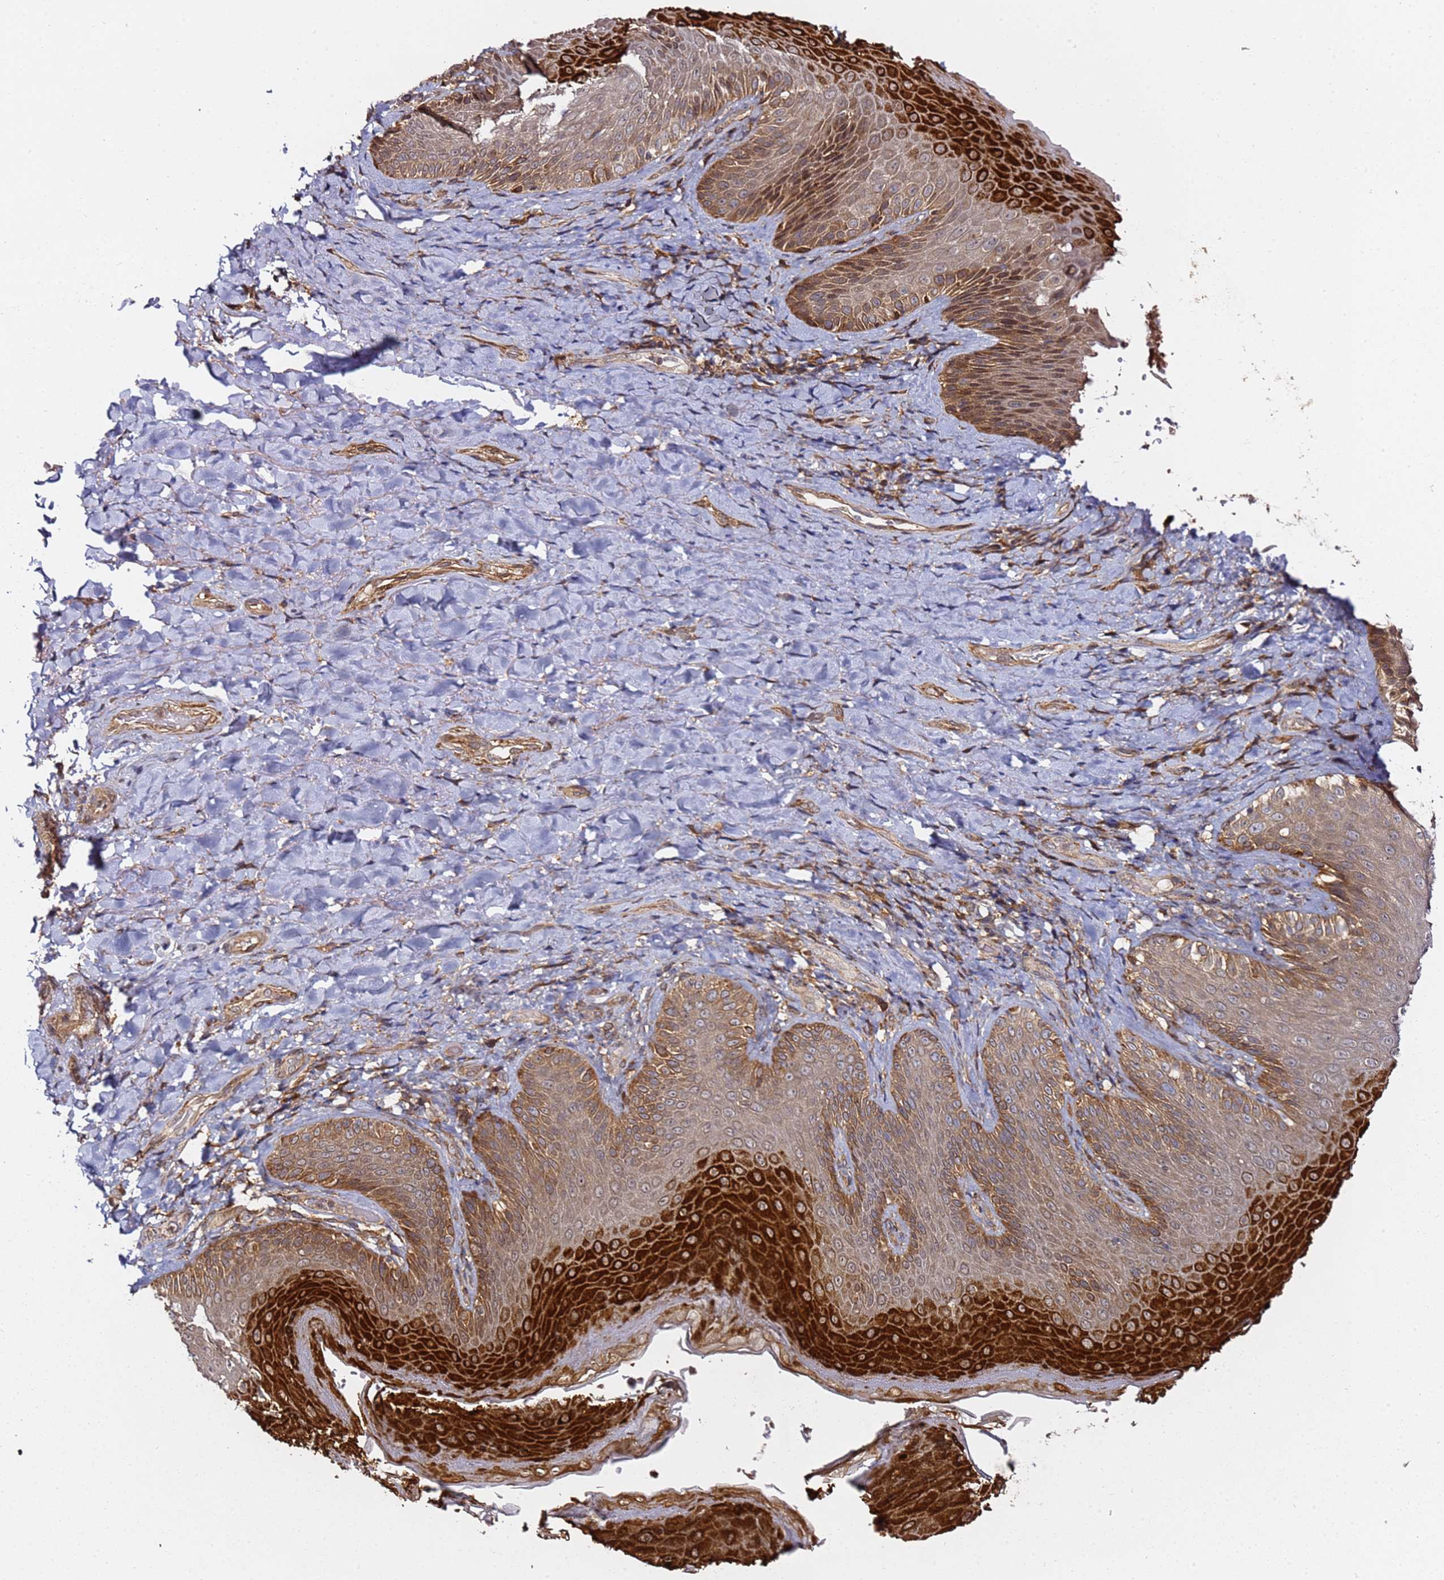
{"staining": {"intensity": "strong", "quantity": "<25%", "location": "cytoplasmic/membranous"}, "tissue": "skin", "cell_type": "Epidermal cells", "image_type": "normal", "snomed": [{"axis": "morphology", "description": "Normal tissue, NOS"}, {"axis": "topography", "description": "Anal"}], "caption": "Epidermal cells reveal medium levels of strong cytoplasmic/membranous positivity in about <25% of cells in normal skin.", "gene": "PRKAB2", "patient": {"sex": "female", "age": 89}}